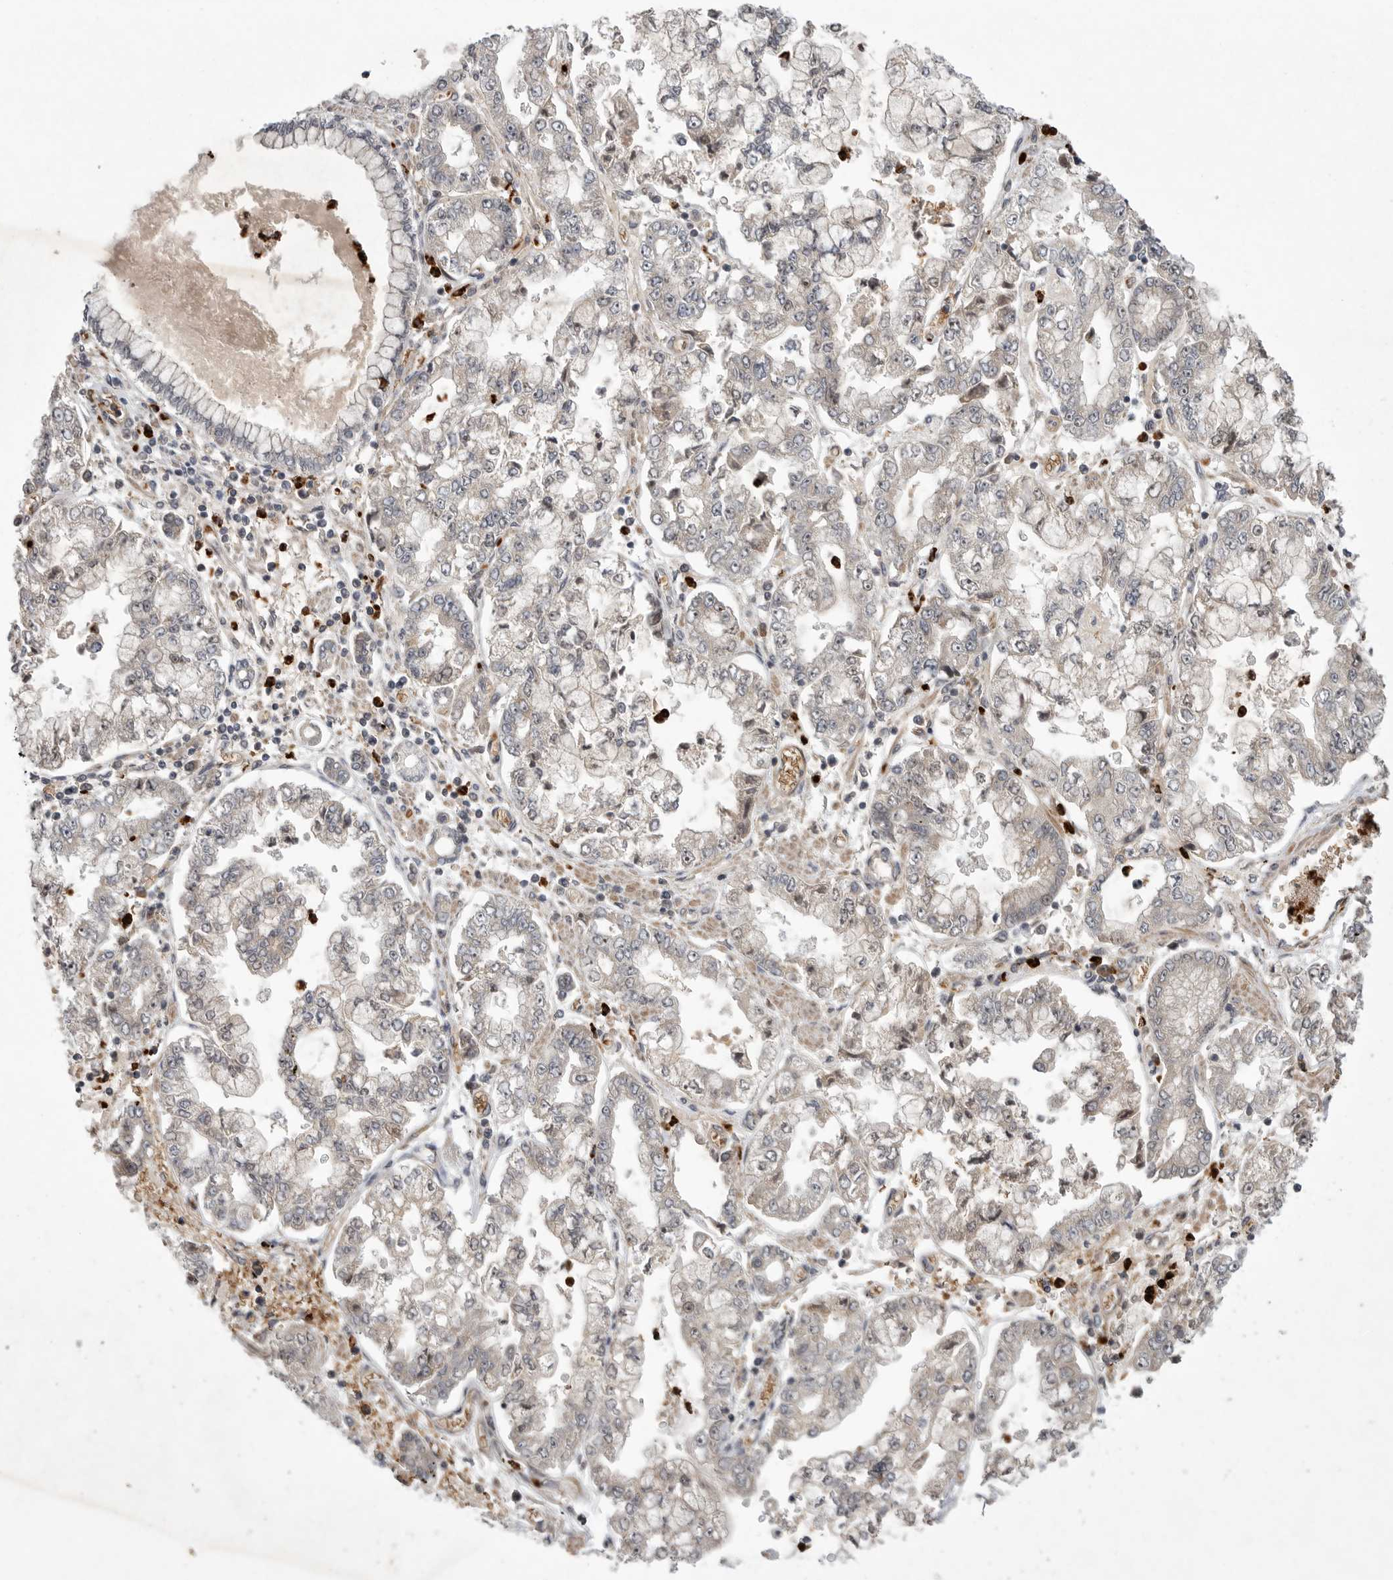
{"staining": {"intensity": "negative", "quantity": "none", "location": "none"}, "tissue": "stomach cancer", "cell_type": "Tumor cells", "image_type": "cancer", "snomed": [{"axis": "morphology", "description": "Adenocarcinoma, NOS"}, {"axis": "topography", "description": "Stomach"}], "caption": "Human stomach adenocarcinoma stained for a protein using immunohistochemistry (IHC) reveals no positivity in tumor cells.", "gene": "UBE3D", "patient": {"sex": "male", "age": 76}}